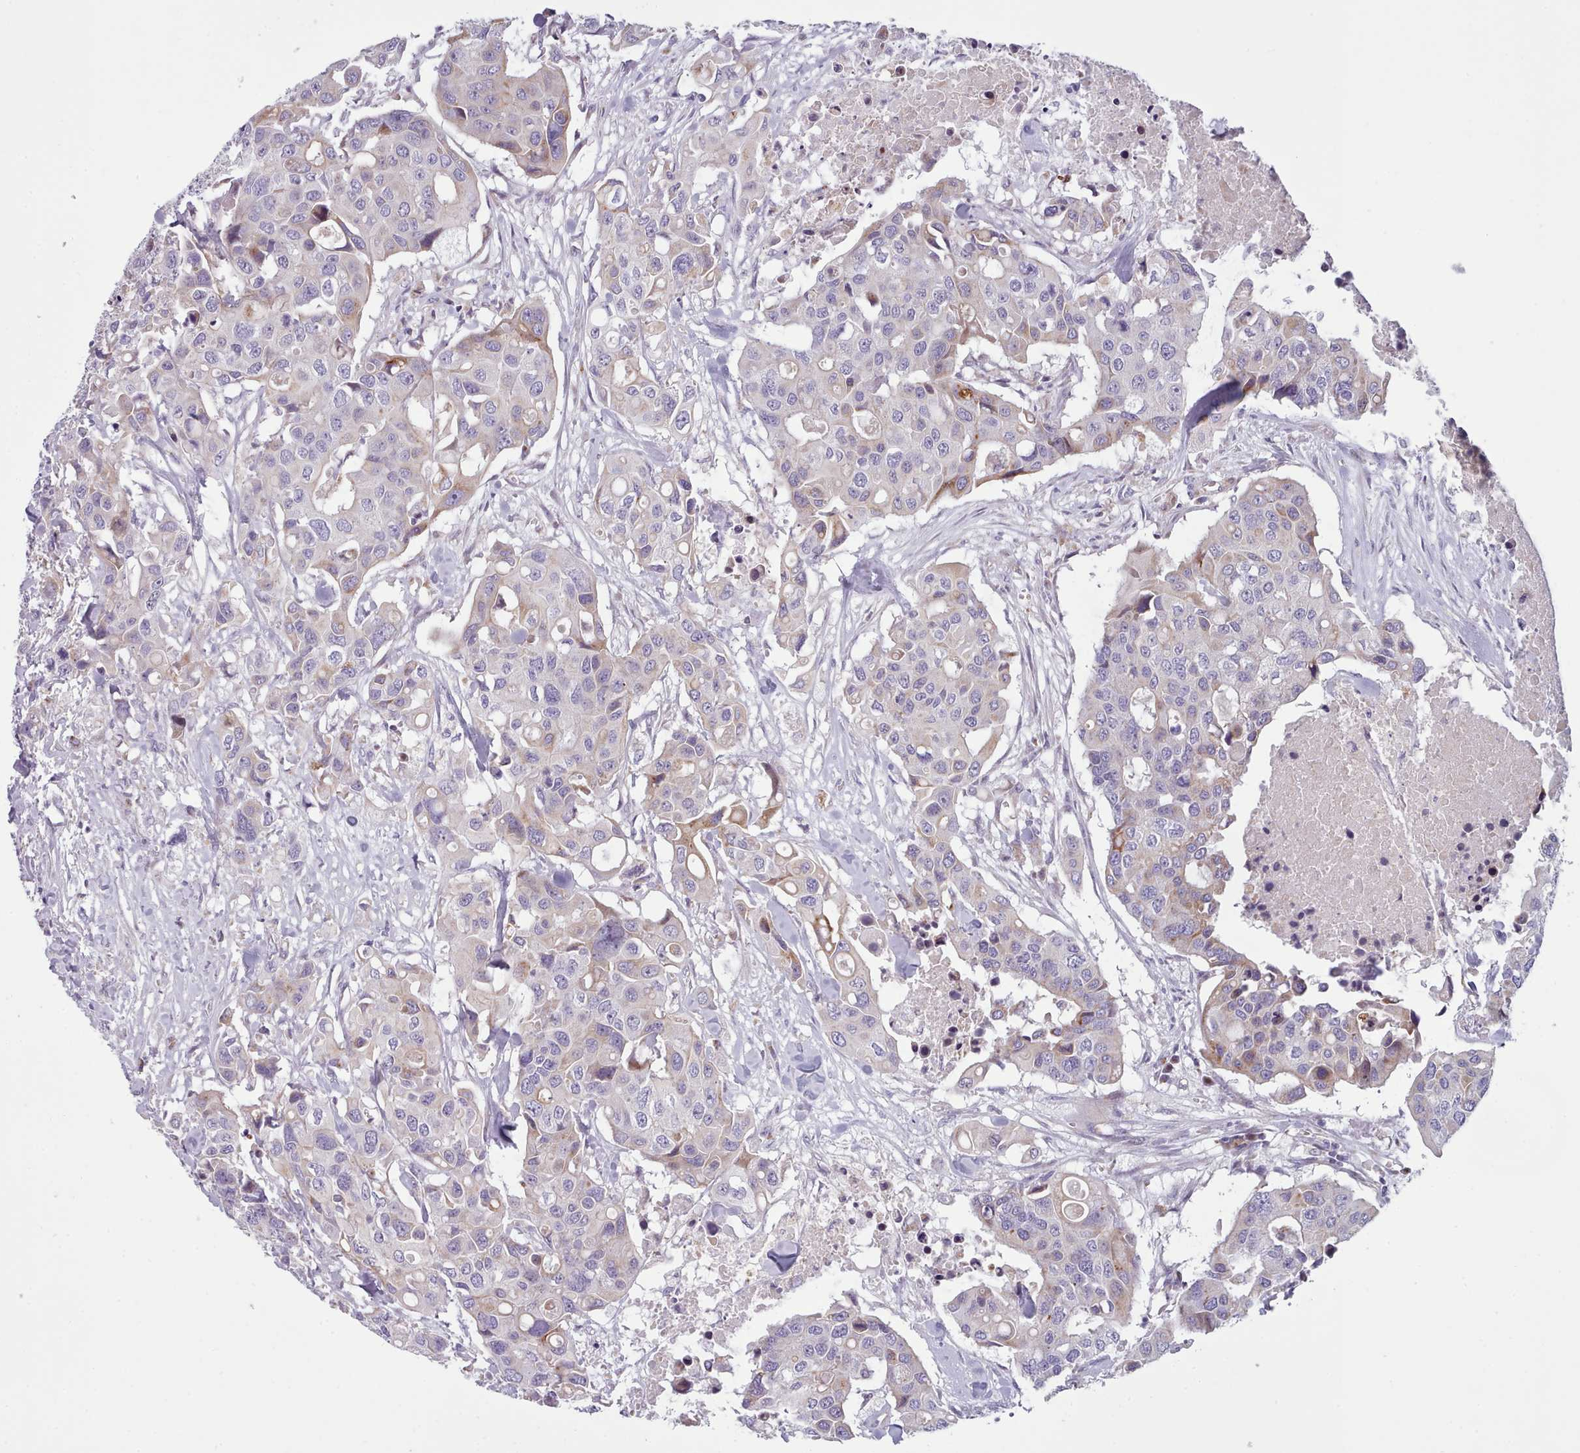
{"staining": {"intensity": "moderate", "quantity": "<25%", "location": "cytoplasmic/membranous"}, "tissue": "colorectal cancer", "cell_type": "Tumor cells", "image_type": "cancer", "snomed": [{"axis": "morphology", "description": "Adenocarcinoma, NOS"}, {"axis": "topography", "description": "Colon"}], "caption": "Tumor cells demonstrate low levels of moderate cytoplasmic/membranous positivity in about <25% of cells in human colorectal adenocarcinoma.", "gene": "SLC52A3", "patient": {"sex": "male", "age": 77}}